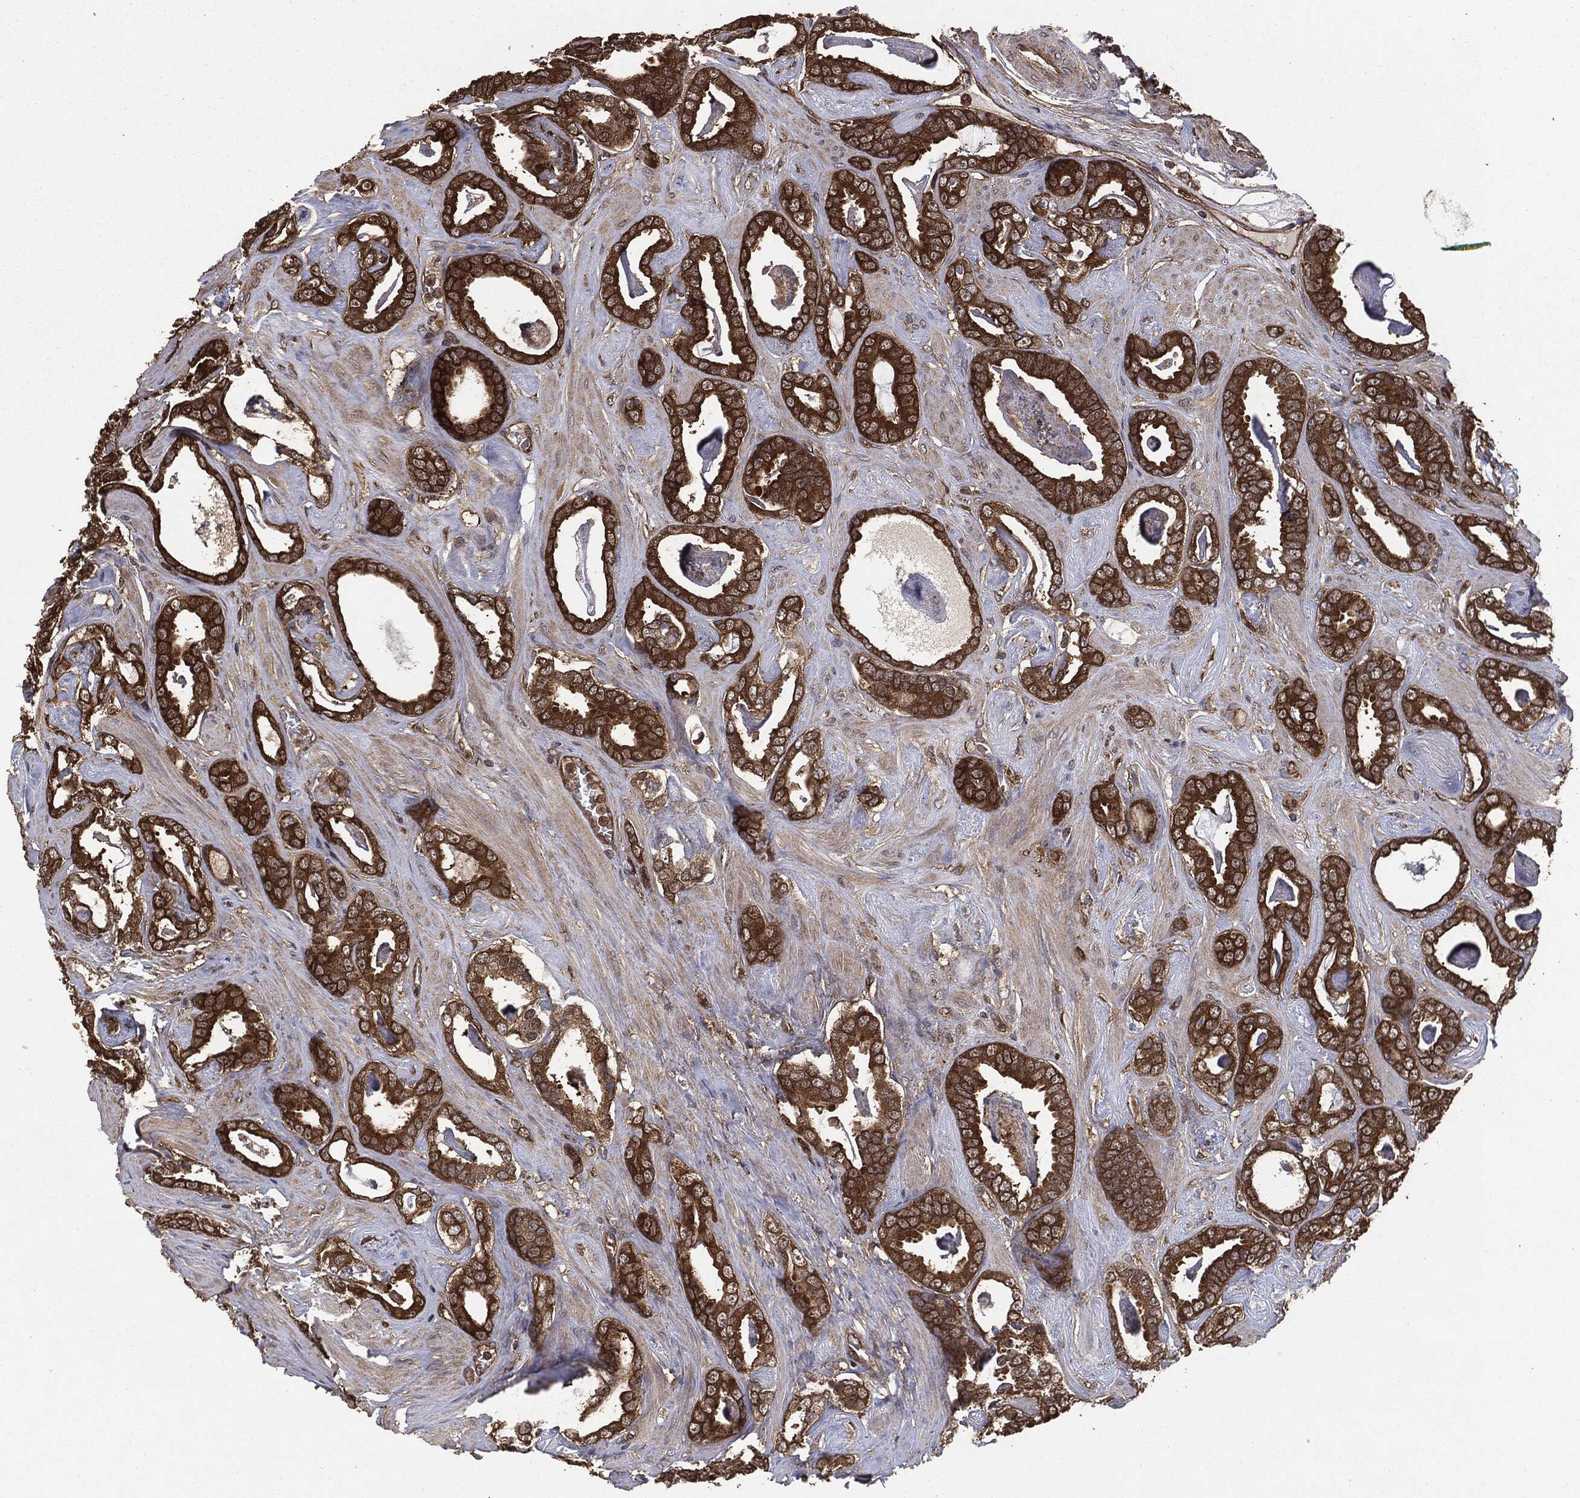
{"staining": {"intensity": "strong", "quantity": ">75%", "location": "cytoplasmic/membranous"}, "tissue": "prostate cancer", "cell_type": "Tumor cells", "image_type": "cancer", "snomed": [{"axis": "morphology", "description": "Adenocarcinoma, High grade"}, {"axis": "topography", "description": "Prostate"}], "caption": "Immunohistochemistry of human prostate cancer (high-grade adenocarcinoma) exhibits high levels of strong cytoplasmic/membranous staining in about >75% of tumor cells.", "gene": "NME1", "patient": {"sex": "male", "age": 63}}